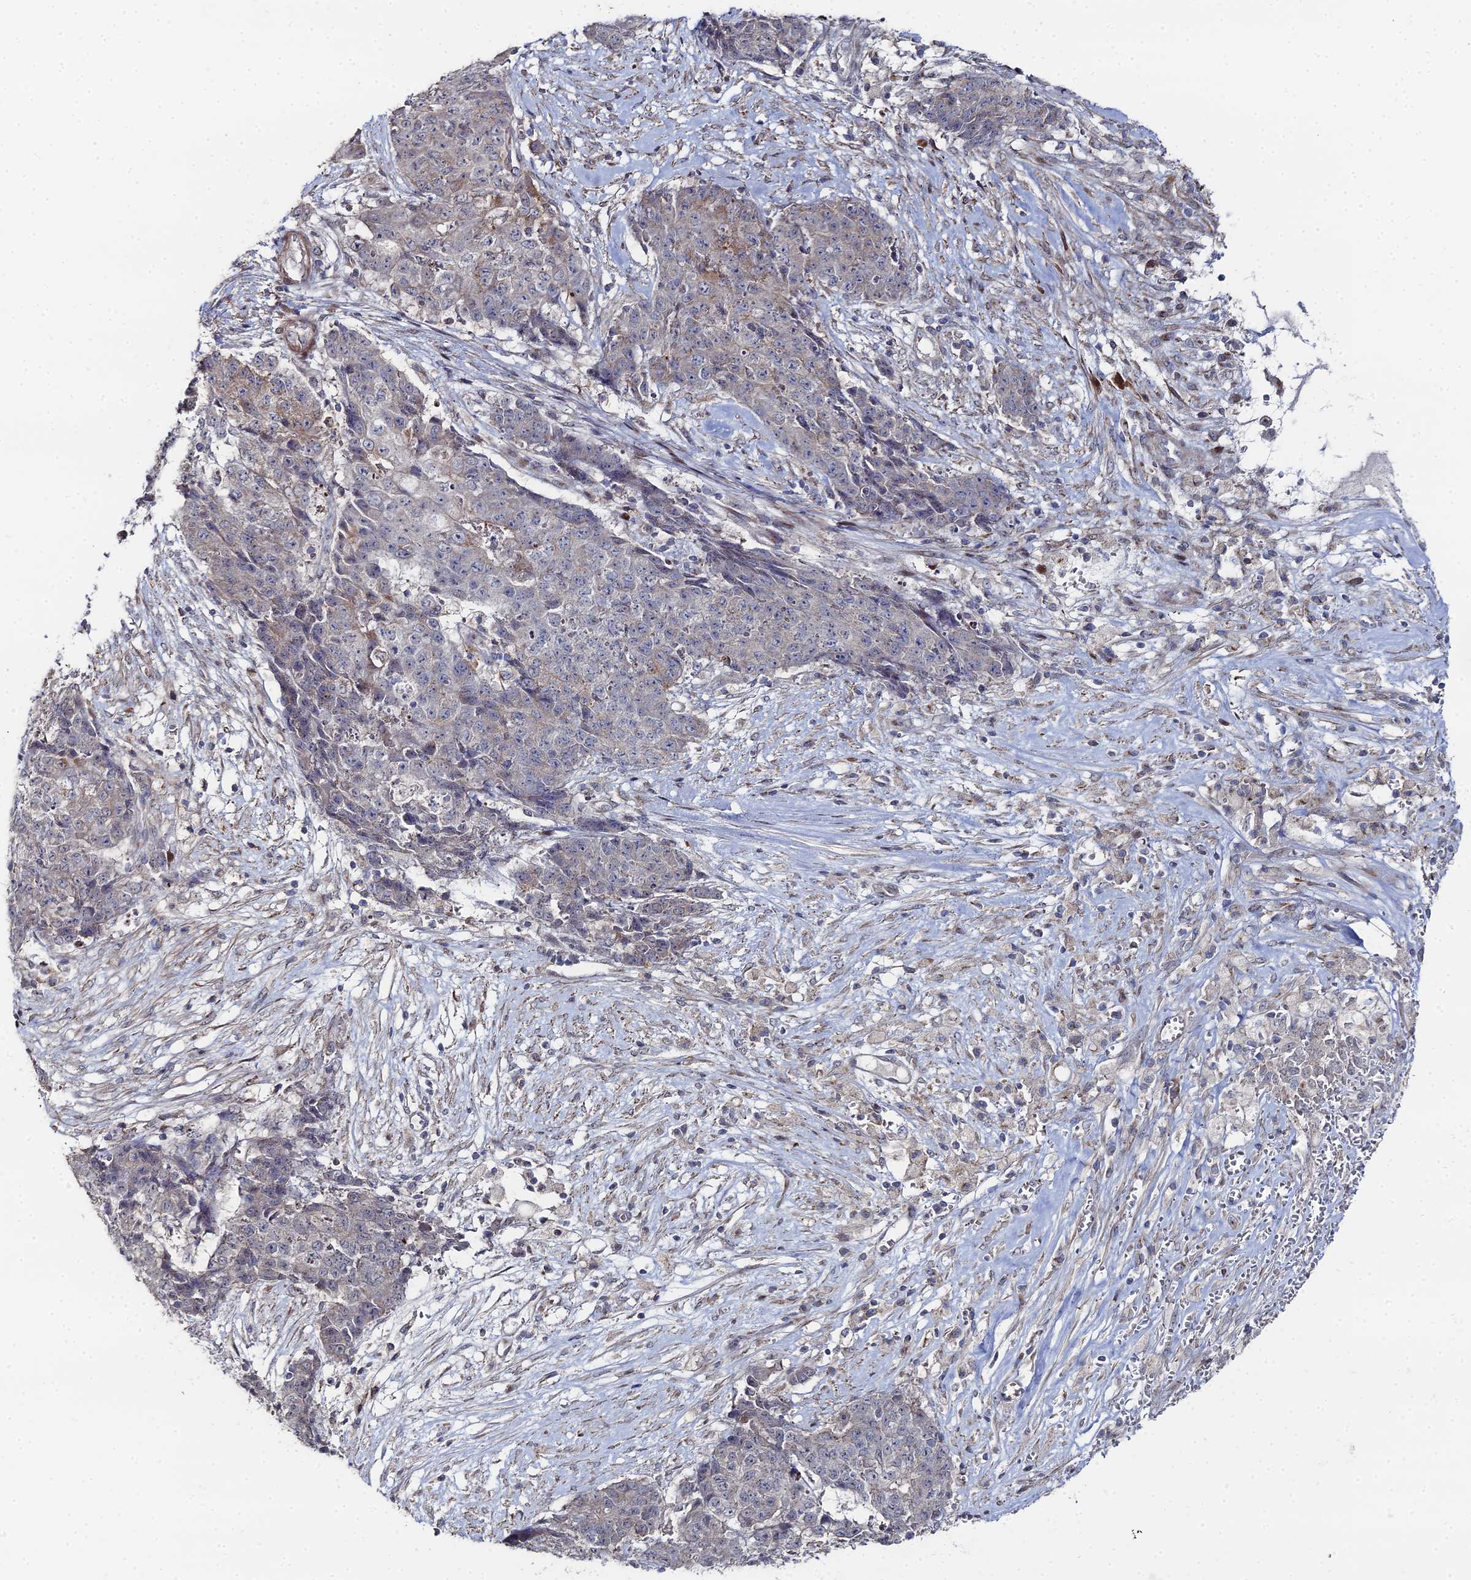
{"staining": {"intensity": "negative", "quantity": "none", "location": "none"}, "tissue": "ovarian cancer", "cell_type": "Tumor cells", "image_type": "cancer", "snomed": [{"axis": "morphology", "description": "Carcinoma, endometroid"}, {"axis": "topography", "description": "Ovary"}], "caption": "Immunohistochemistry image of neoplastic tissue: human endometroid carcinoma (ovarian) stained with DAB exhibits no significant protein positivity in tumor cells.", "gene": "SGMS1", "patient": {"sex": "female", "age": 42}}